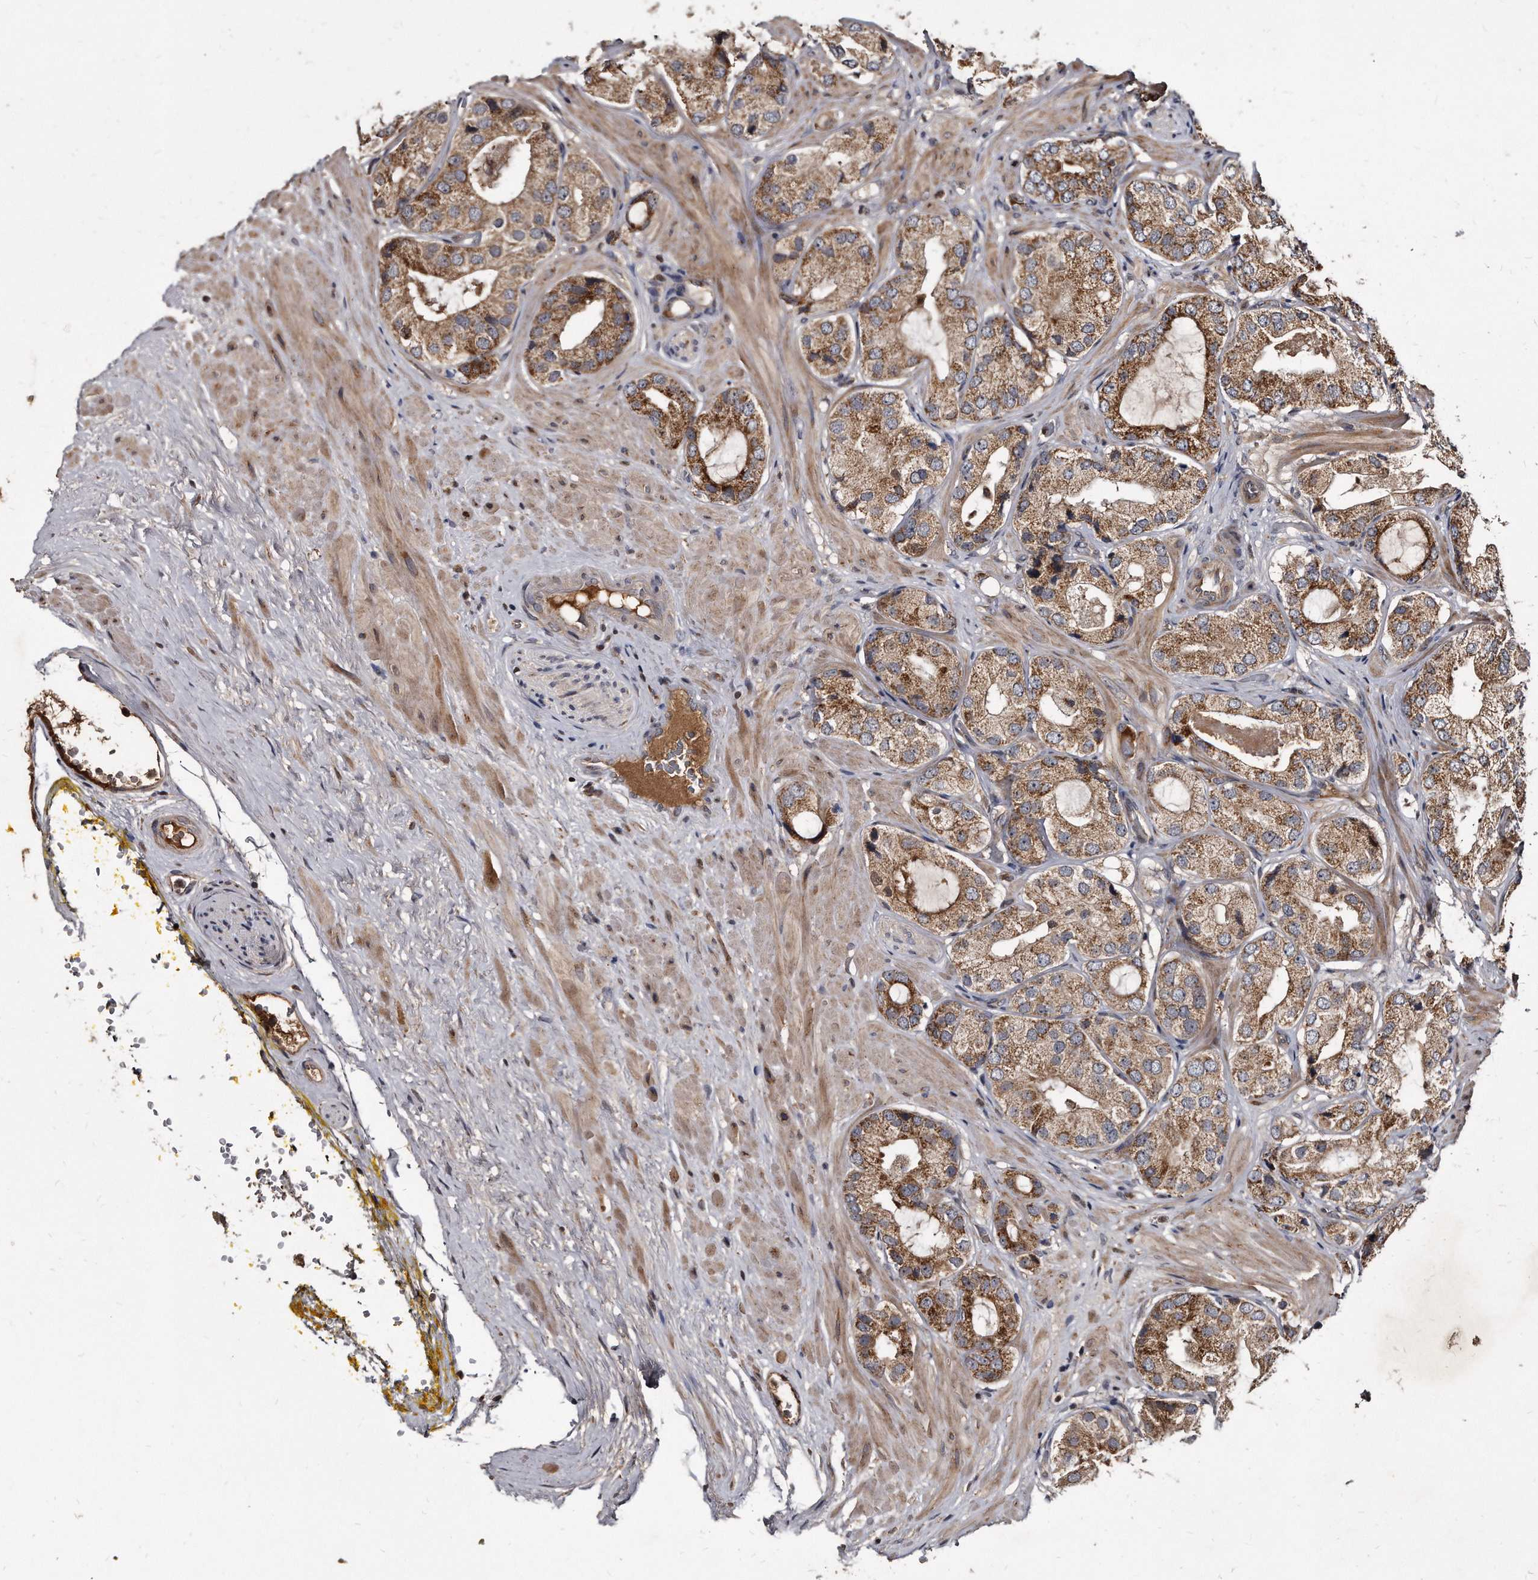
{"staining": {"intensity": "moderate", "quantity": ">75%", "location": "cytoplasmic/membranous"}, "tissue": "prostate cancer", "cell_type": "Tumor cells", "image_type": "cancer", "snomed": [{"axis": "morphology", "description": "Adenocarcinoma, High grade"}, {"axis": "topography", "description": "Prostate"}], "caption": "Immunohistochemical staining of human prostate adenocarcinoma (high-grade) reveals moderate cytoplasmic/membranous protein expression in approximately >75% of tumor cells.", "gene": "FAM136A", "patient": {"sex": "male", "age": 59}}